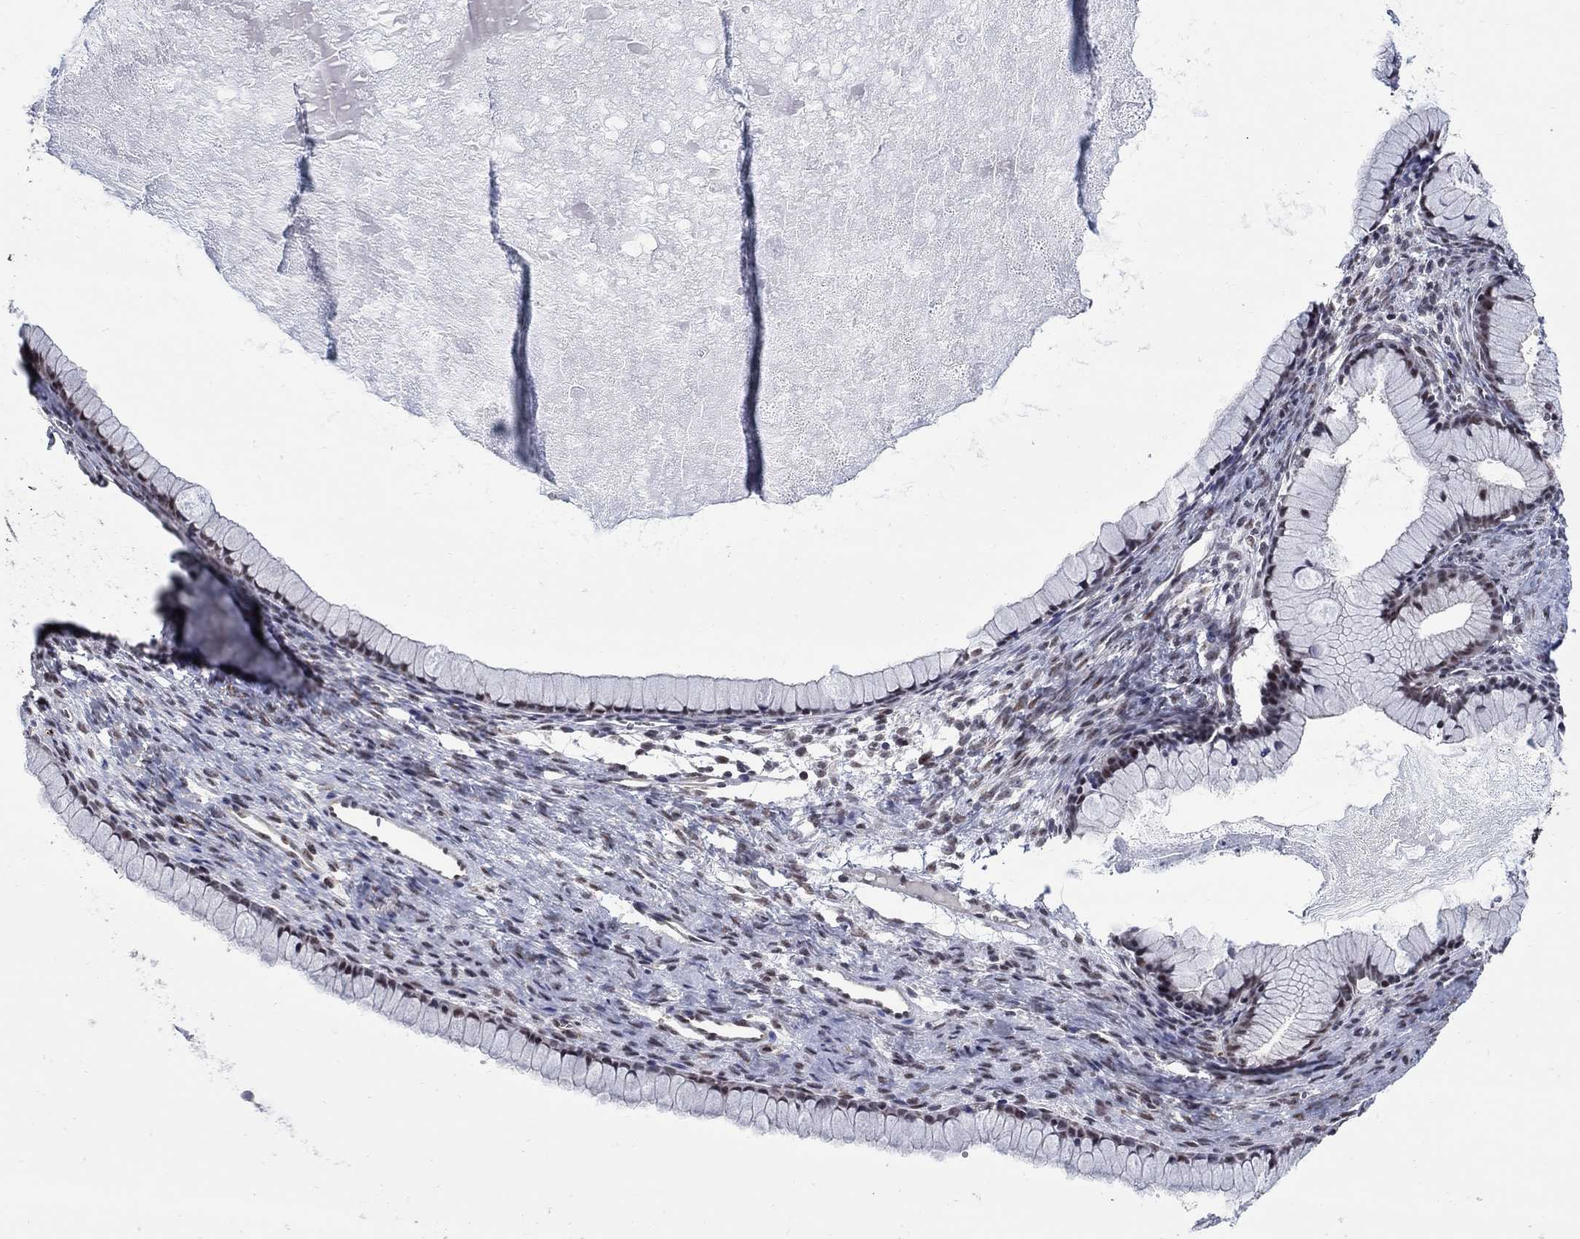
{"staining": {"intensity": "negative", "quantity": "none", "location": "none"}, "tissue": "ovarian cancer", "cell_type": "Tumor cells", "image_type": "cancer", "snomed": [{"axis": "morphology", "description": "Cystadenocarcinoma, mucinous, NOS"}, {"axis": "topography", "description": "Ovary"}], "caption": "Immunohistochemical staining of mucinous cystadenocarcinoma (ovarian) exhibits no significant staining in tumor cells.", "gene": "PNISR", "patient": {"sex": "female", "age": 41}}